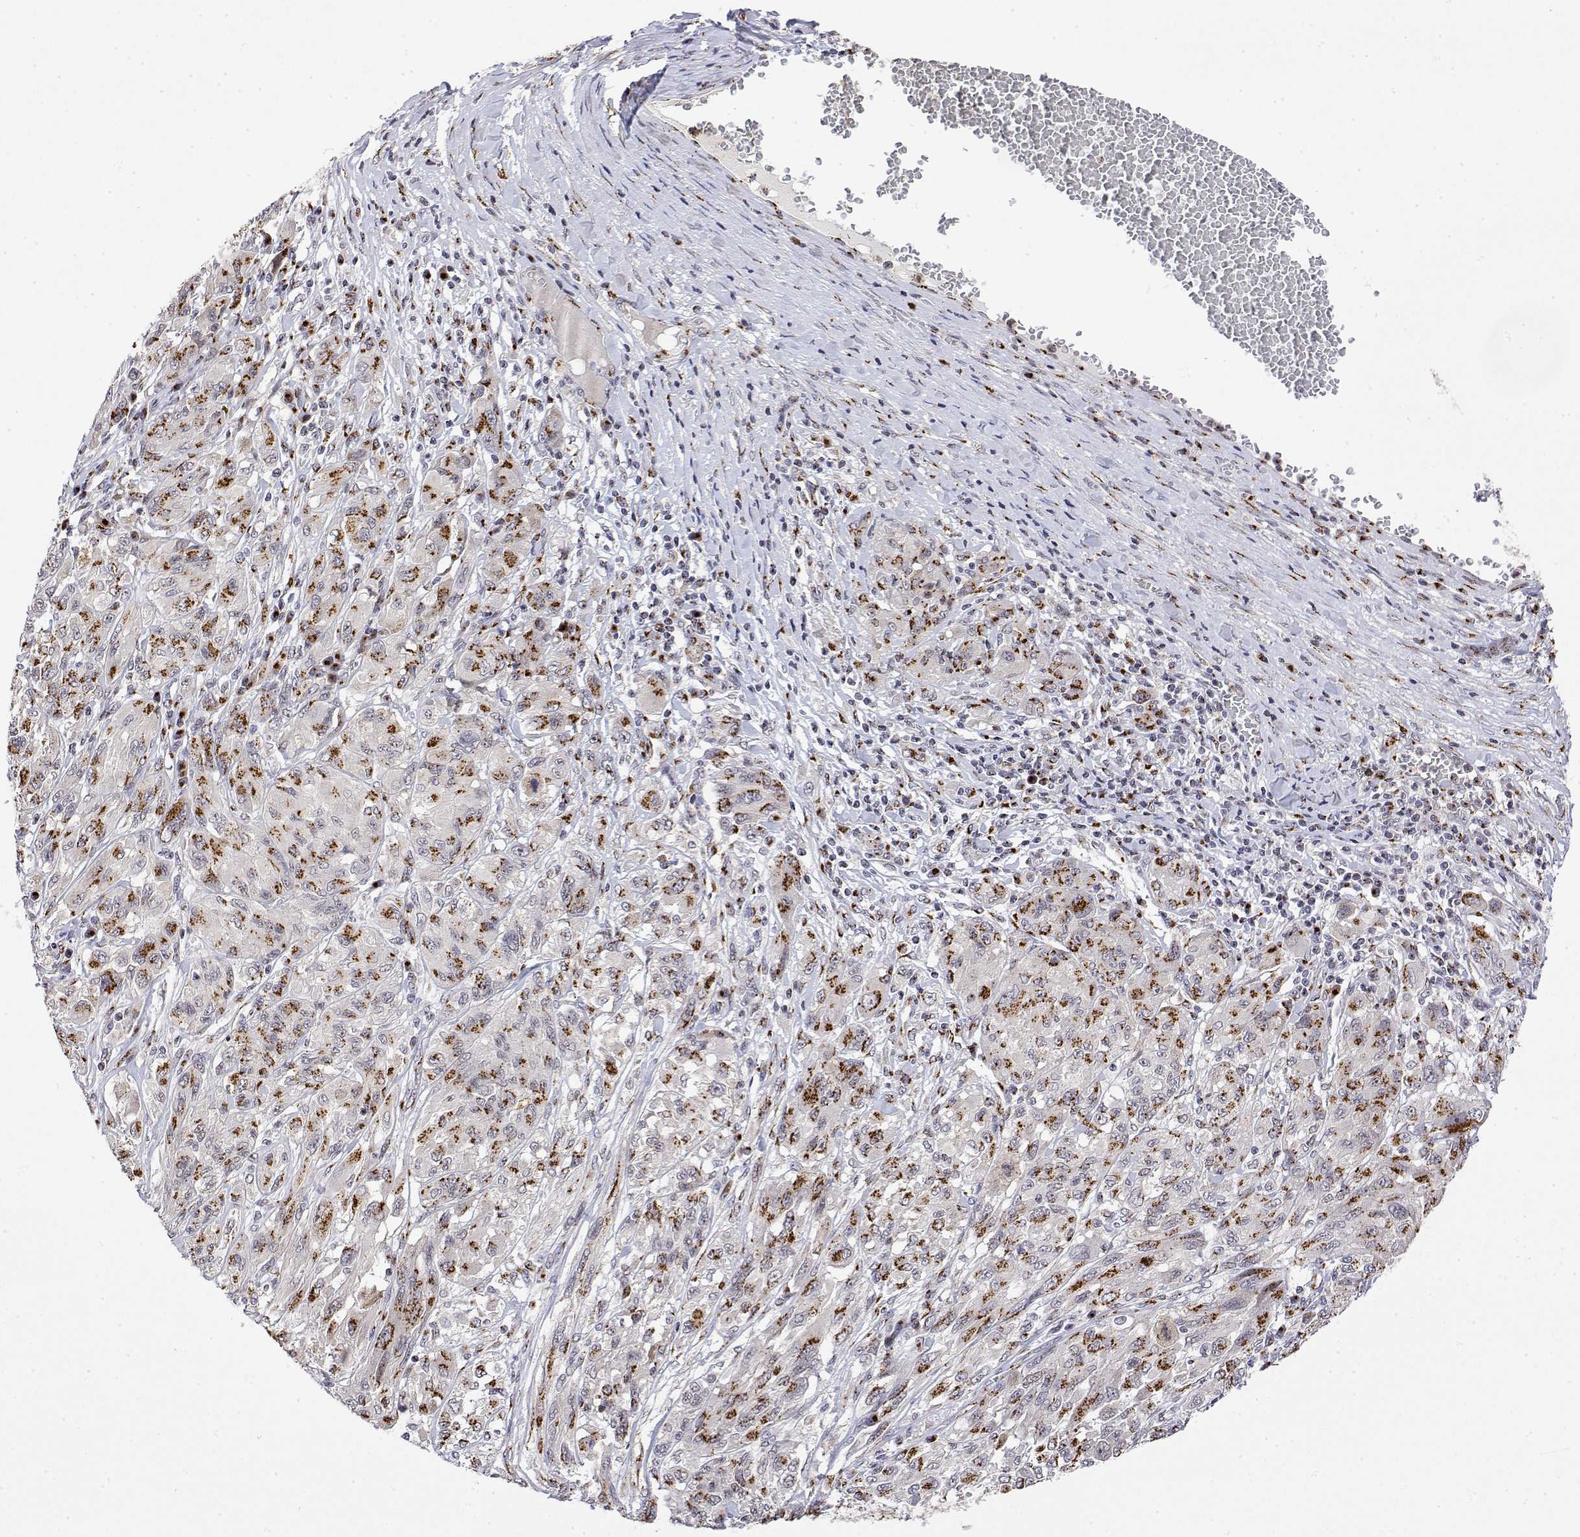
{"staining": {"intensity": "strong", "quantity": ">75%", "location": "cytoplasmic/membranous"}, "tissue": "melanoma", "cell_type": "Tumor cells", "image_type": "cancer", "snomed": [{"axis": "morphology", "description": "Malignant melanoma, NOS"}, {"axis": "topography", "description": "Skin"}], "caption": "IHC micrograph of neoplastic tissue: malignant melanoma stained using immunohistochemistry (IHC) displays high levels of strong protein expression localized specifically in the cytoplasmic/membranous of tumor cells, appearing as a cytoplasmic/membranous brown color.", "gene": "YIPF3", "patient": {"sex": "female", "age": 91}}